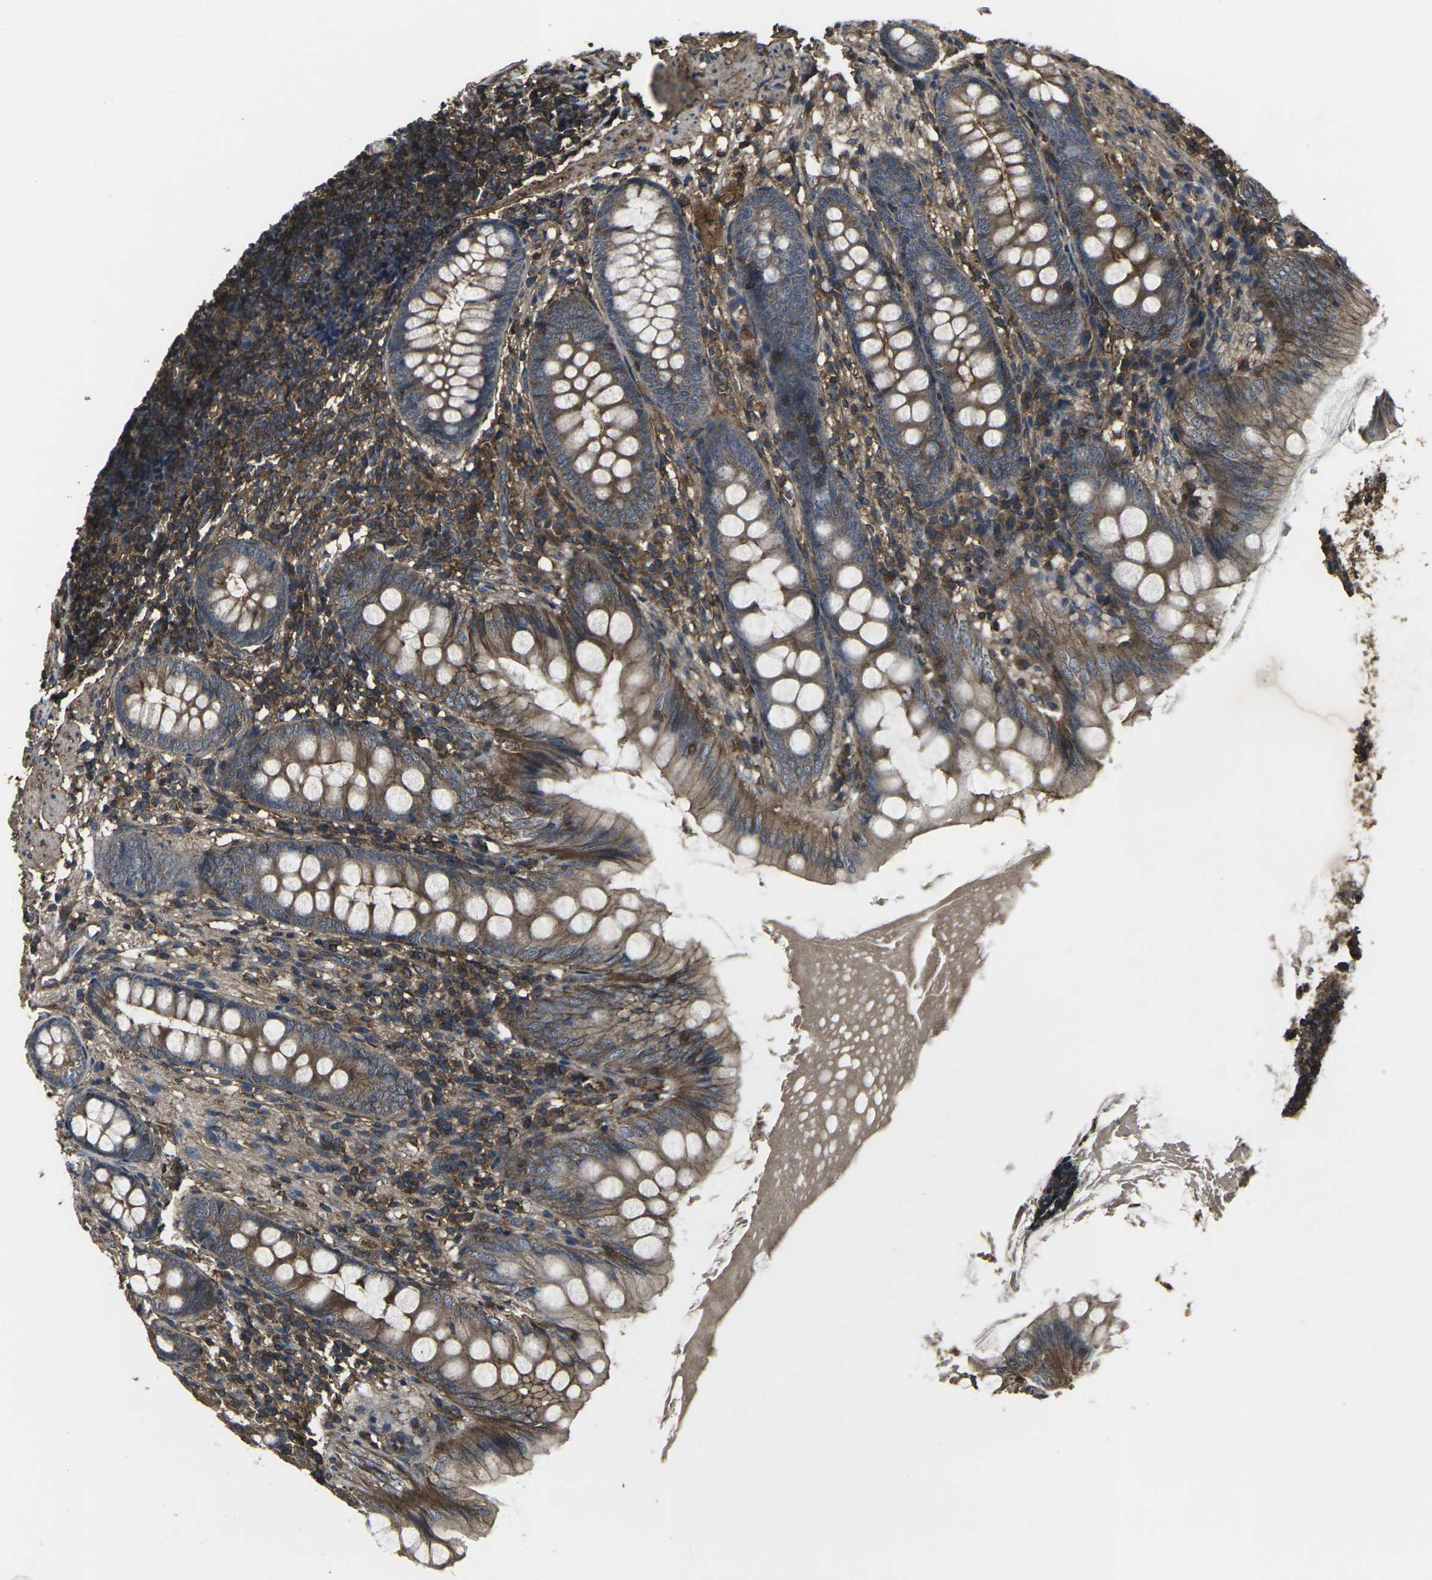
{"staining": {"intensity": "moderate", "quantity": ">75%", "location": "cytoplasmic/membranous"}, "tissue": "appendix", "cell_type": "Glandular cells", "image_type": "normal", "snomed": [{"axis": "morphology", "description": "Normal tissue, NOS"}, {"axis": "topography", "description": "Appendix"}], "caption": "DAB (3,3'-diaminobenzidine) immunohistochemical staining of benign appendix demonstrates moderate cytoplasmic/membranous protein positivity in approximately >75% of glandular cells.", "gene": "PRKACB", "patient": {"sex": "female", "age": 77}}